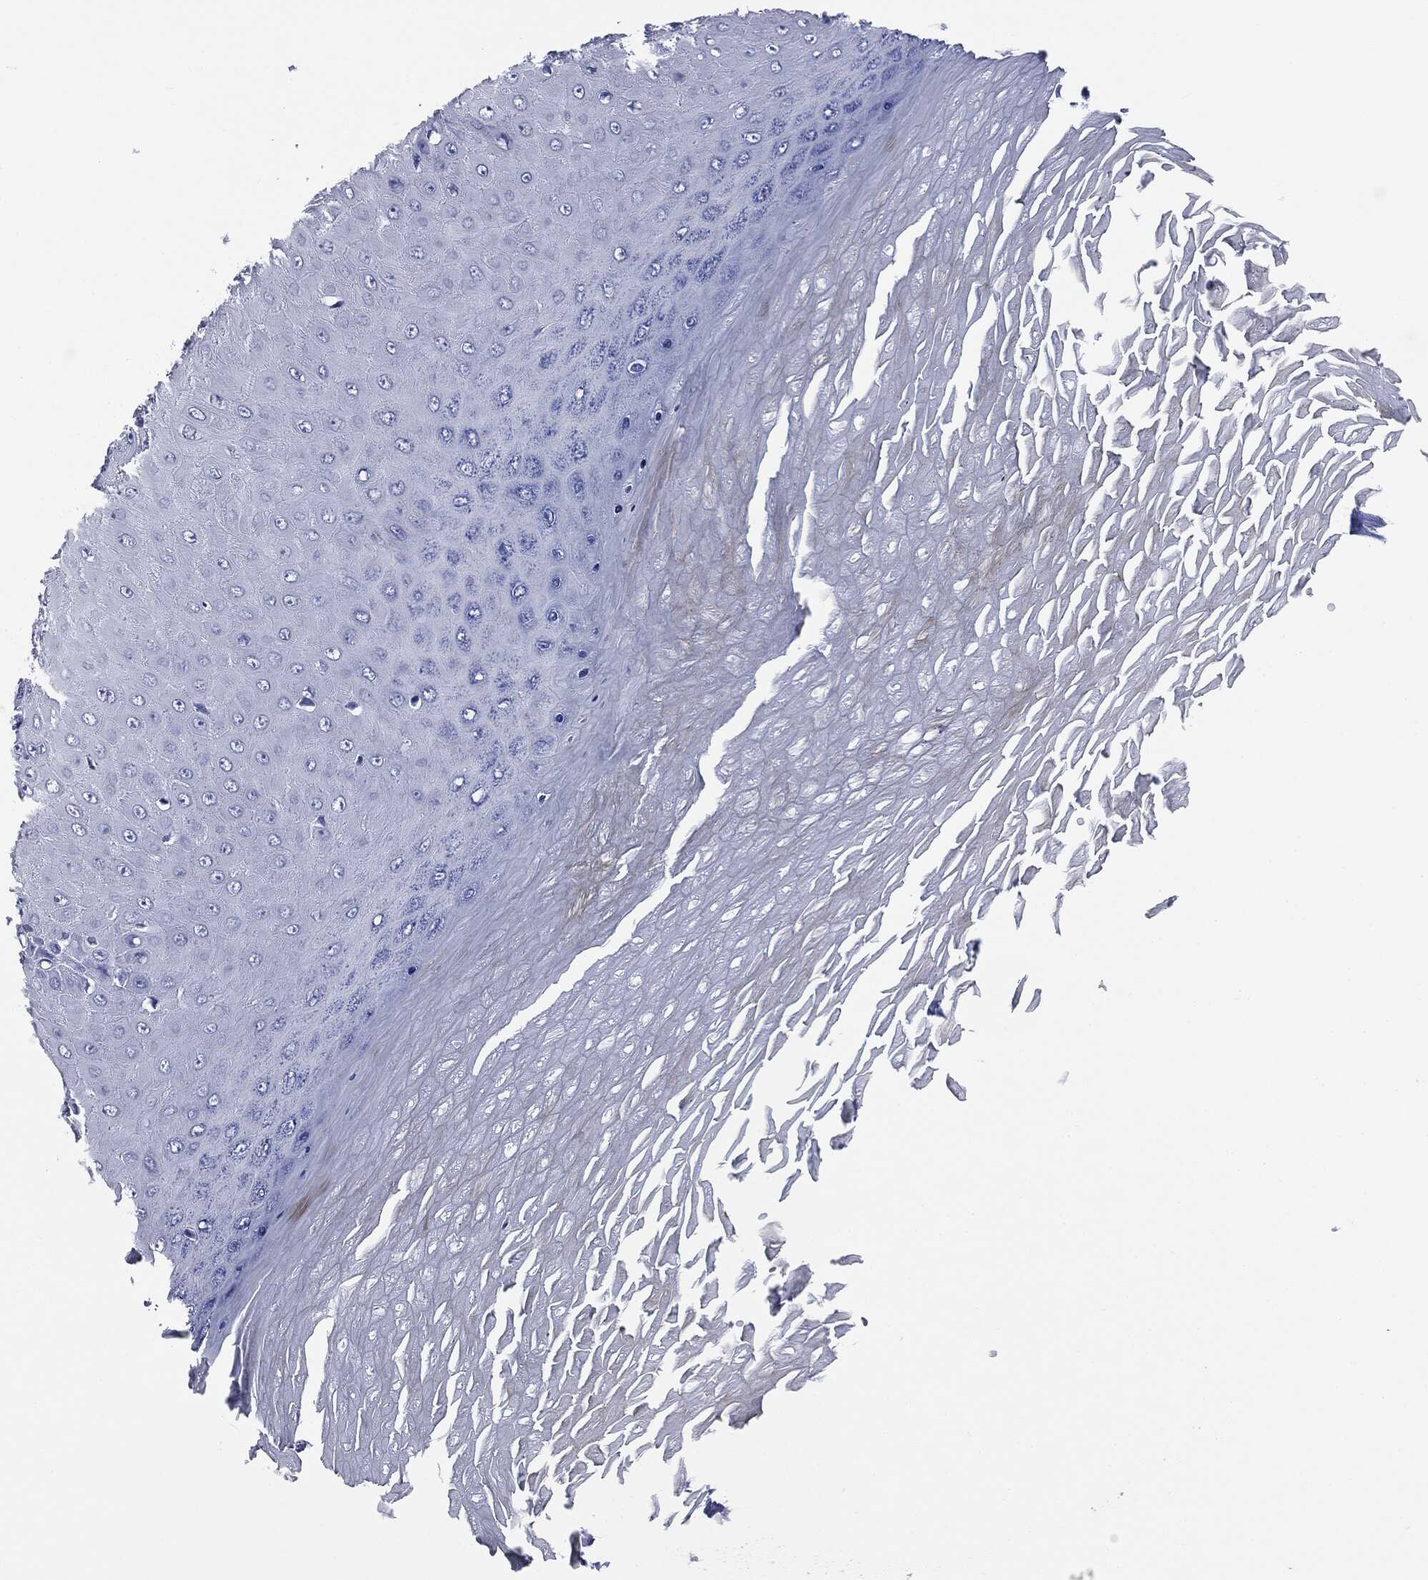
{"staining": {"intensity": "negative", "quantity": "none", "location": "none"}, "tissue": "skin cancer", "cell_type": "Tumor cells", "image_type": "cancer", "snomed": [{"axis": "morphology", "description": "Inflammation, NOS"}, {"axis": "morphology", "description": "Squamous cell carcinoma, NOS"}, {"axis": "topography", "description": "Skin"}], "caption": "Tumor cells show no significant positivity in squamous cell carcinoma (skin).", "gene": "ATP2A1", "patient": {"sex": "male", "age": 70}}